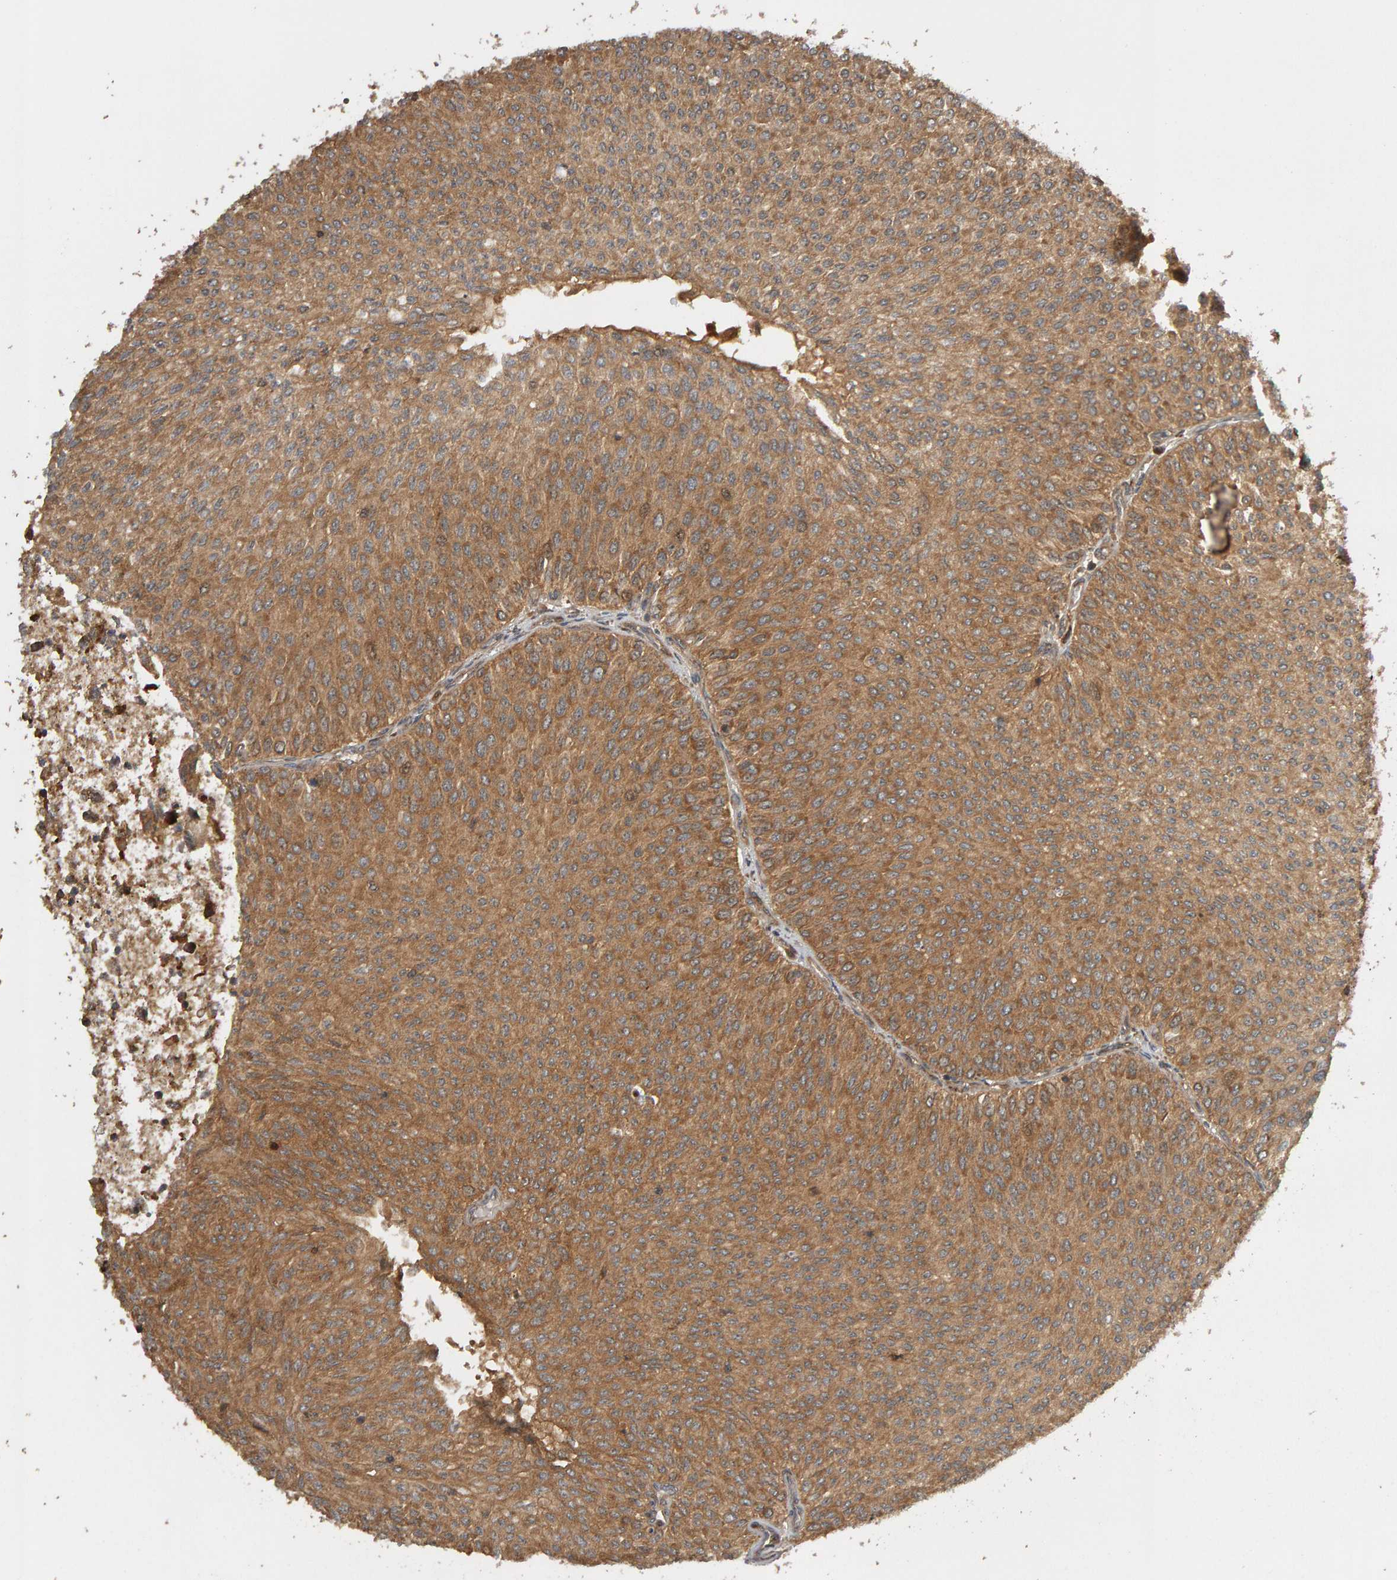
{"staining": {"intensity": "moderate", "quantity": ">75%", "location": "cytoplasmic/membranous"}, "tissue": "urothelial cancer", "cell_type": "Tumor cells", "image_type": "cancer", "snomed": [{"axis": "morphology", "description": "Urothelial carcinoma, Low grade"}, {"axis": "topography", "description": "Urinary bladder"}], "caption": "Protein staining reveals moderate cytoplasmic/membranous staining in approximately >75% of tumor cells in urothelial cancer.", "gene": "ZFAND1", "patient": {"sex": "male", "age": 78}}